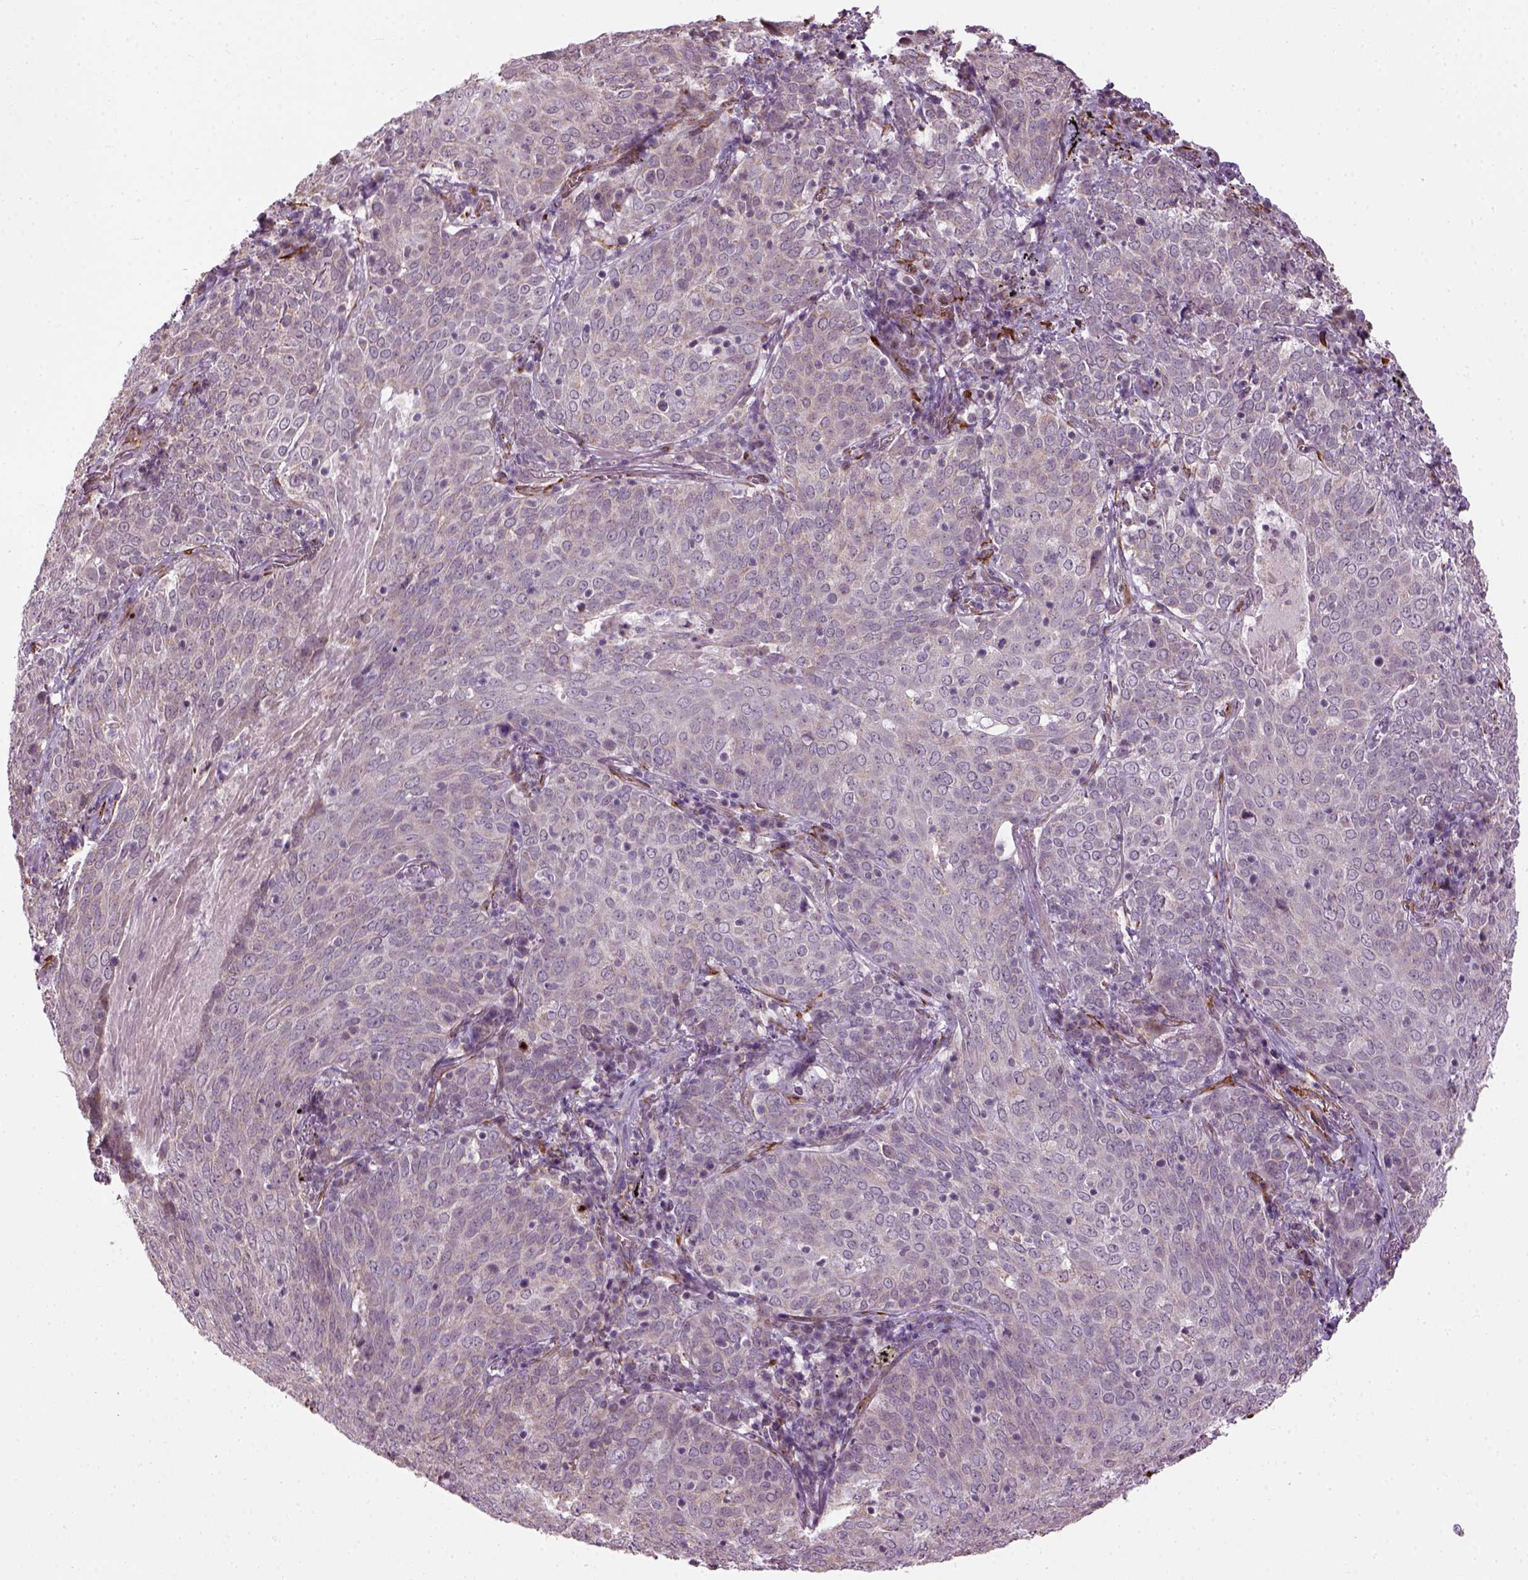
{"staining": {"intensity": "weak", "quantity": "<25%", "location": "cytoplasmic/membranous"}, "tissue": "lung cancer", "cell_type": "Tumor cells", "image_type": "cancer", "snomed": [{"axis": "morphology", "description": "Squamous cell carcinoma, NOS"}, {"axis": "topography", "description": "Lung"}], "caption": "Protein analysis of lung cancer exhibits no significant positivity in tumor cells.", "gene": "XK", "patient": {"sex": "male", "age": 82}}